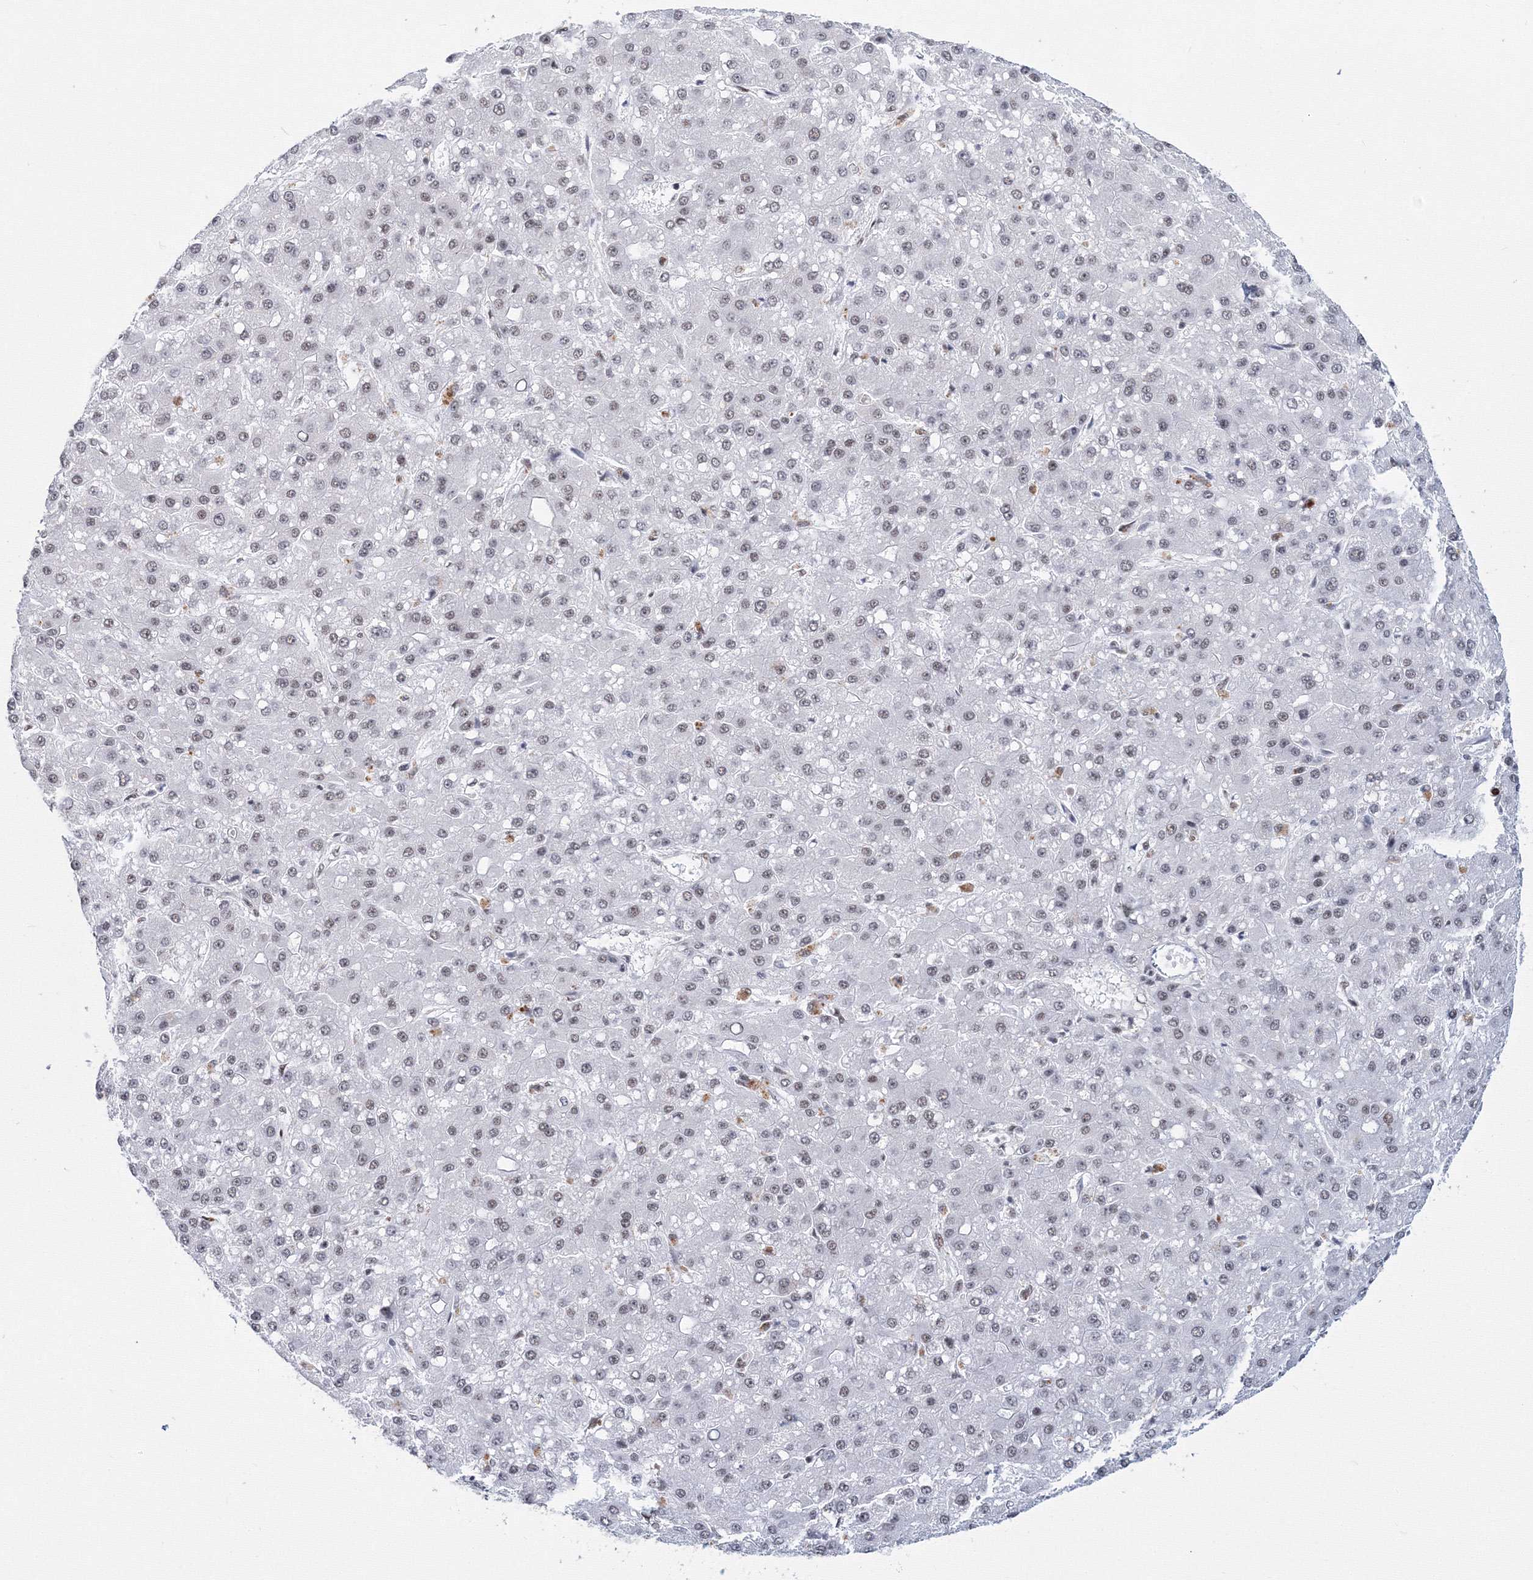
{"staining": {"intensity": "weak", "quantity": ">75%", "location": "nuclear"}, "tissue": "liver cancer", "cell_type": "Tumor cells", "image_type": "cancer", "snomed": [{"axis": "morphology", "description": "Carcinoma, Hepatocellular, NOS"}, {"axis": "topography", "description": "Liver"}], "caption": "The immunohistochemical stain labels weak nuclear staining in tumor cells of liver cancer tissue. Ihc stains the protein of interest in brown and the nuclei are stained blue.", "gene": "SF3B6", "patient": {"sex": "male", "age": 67}}